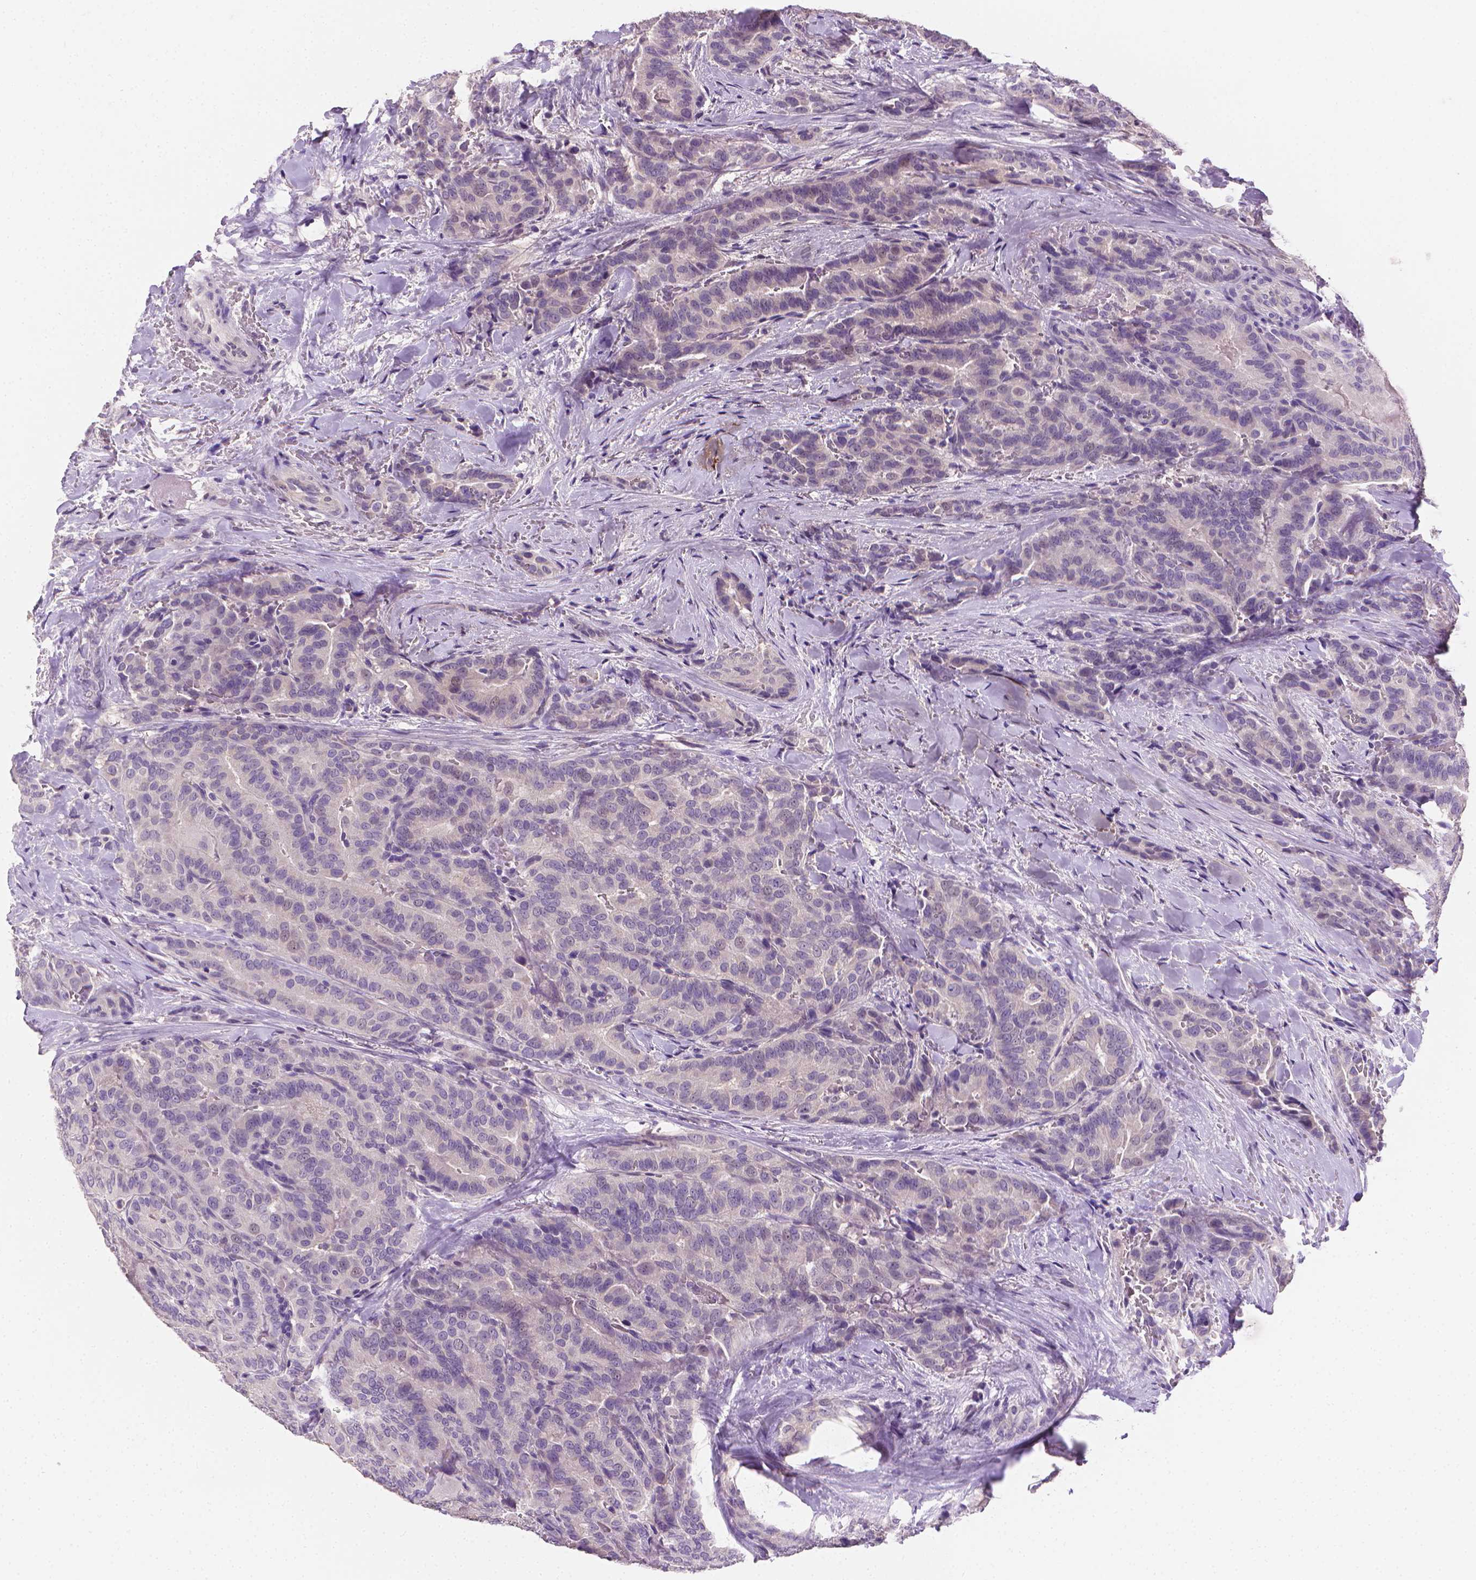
{"staining": {"intensity": "negative", "quantity": "none", "location": "none"}, "tissue": "thyroid cancer", "cell_type": "Tumor cells", "image_type": "cancer", "snomed": [{"axis": "morphology", "description": "Papillary adenocarcinoma, NOS"}, {"axis": "topography", "description": "Thyroid gland"}], "caption": "Immunohistochemistry of human papillary adenocarcinoma (thyroid) shows no positivity in tumor cells.", "gene": "FASN", "patient": {"sex": "male", "age": 61}}